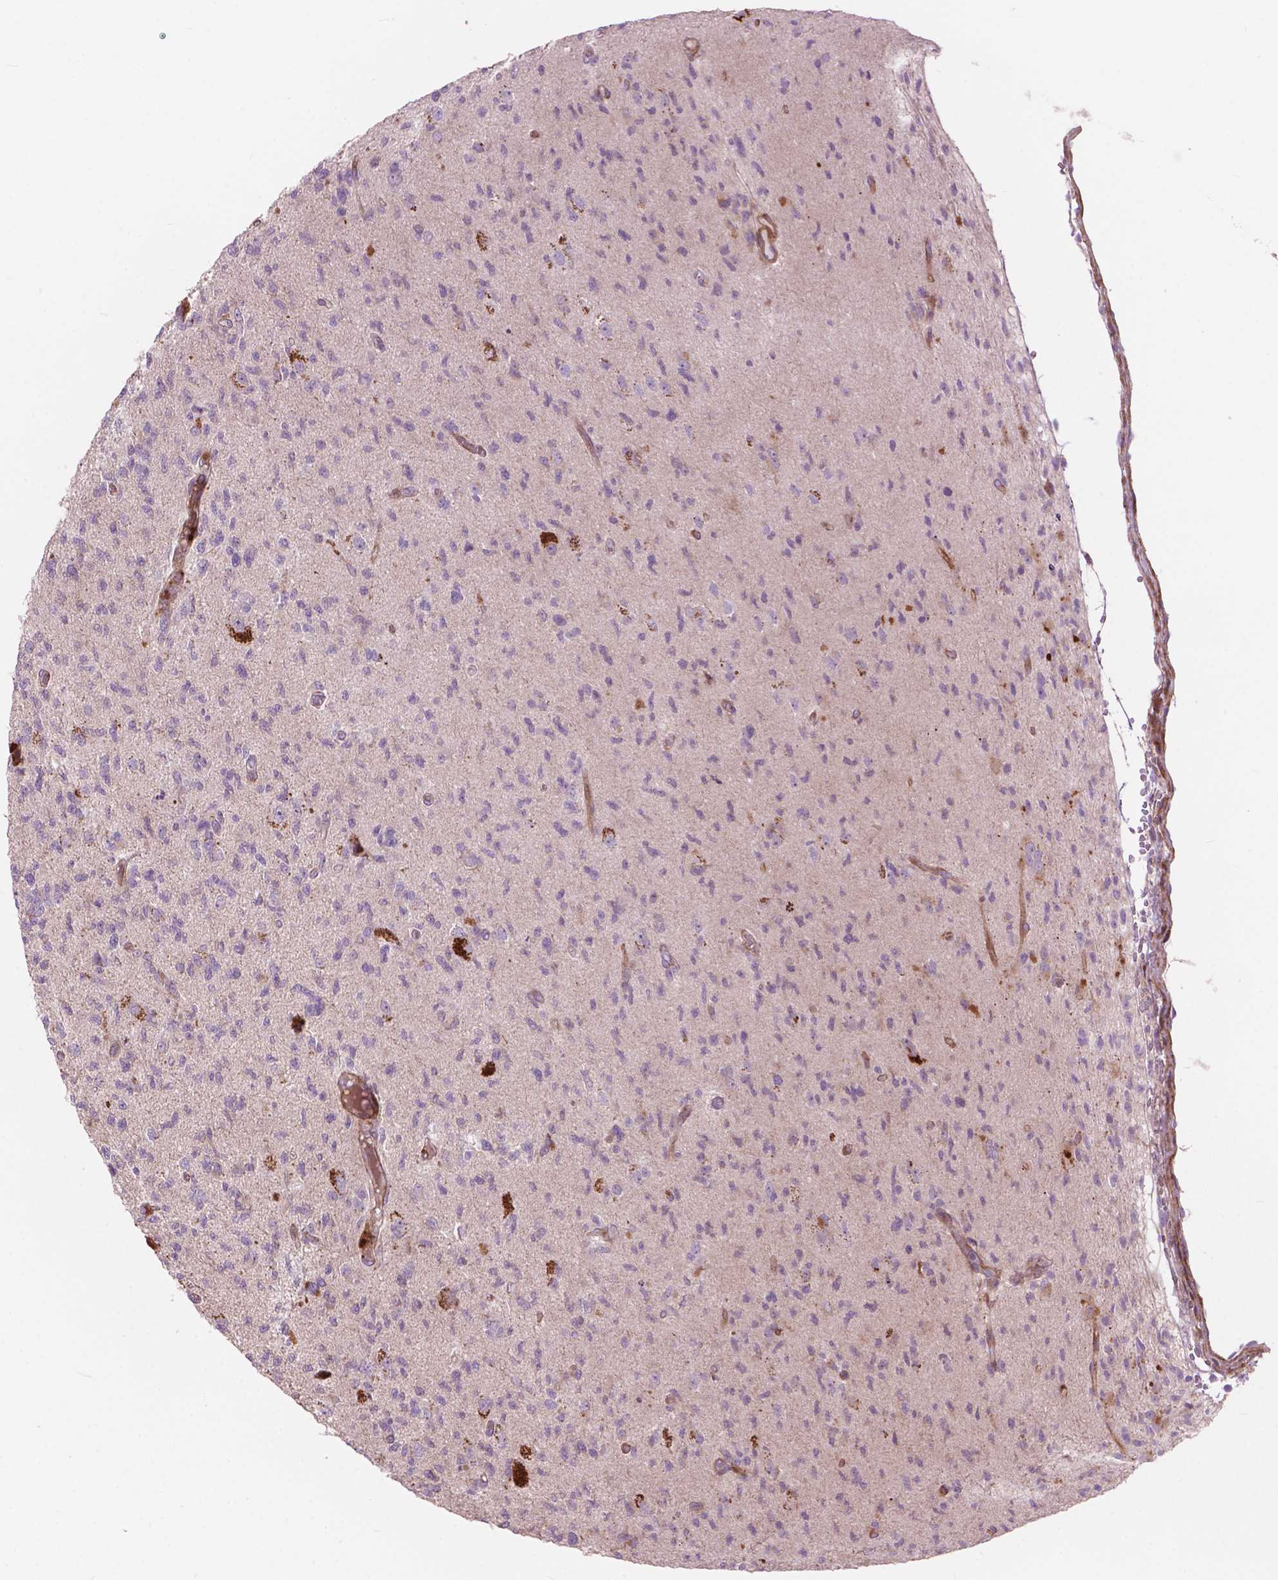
{"staining": {"intensity": "negative", "quantity": "none", "location": "none"}, "tissue": "glioma", "cell_type": "Tumor cells", "image_type": "cancer", "snomed": [{"axis": "morphology", "description": "Glioma, malignant, High grade"}, {"axis": "topography", "description": "Brain"}], "caption": "Tumor cells show no significant staining in glioma. Brightfield microscopy of immunohistochemistry (IHC) stained with DAB (3,3'-diaminobenzidine) (brown) and hematoxylin (blue), captured at high magnification.", "gene": "MORN1", "patient": {"sex": "male", "age": 56}}